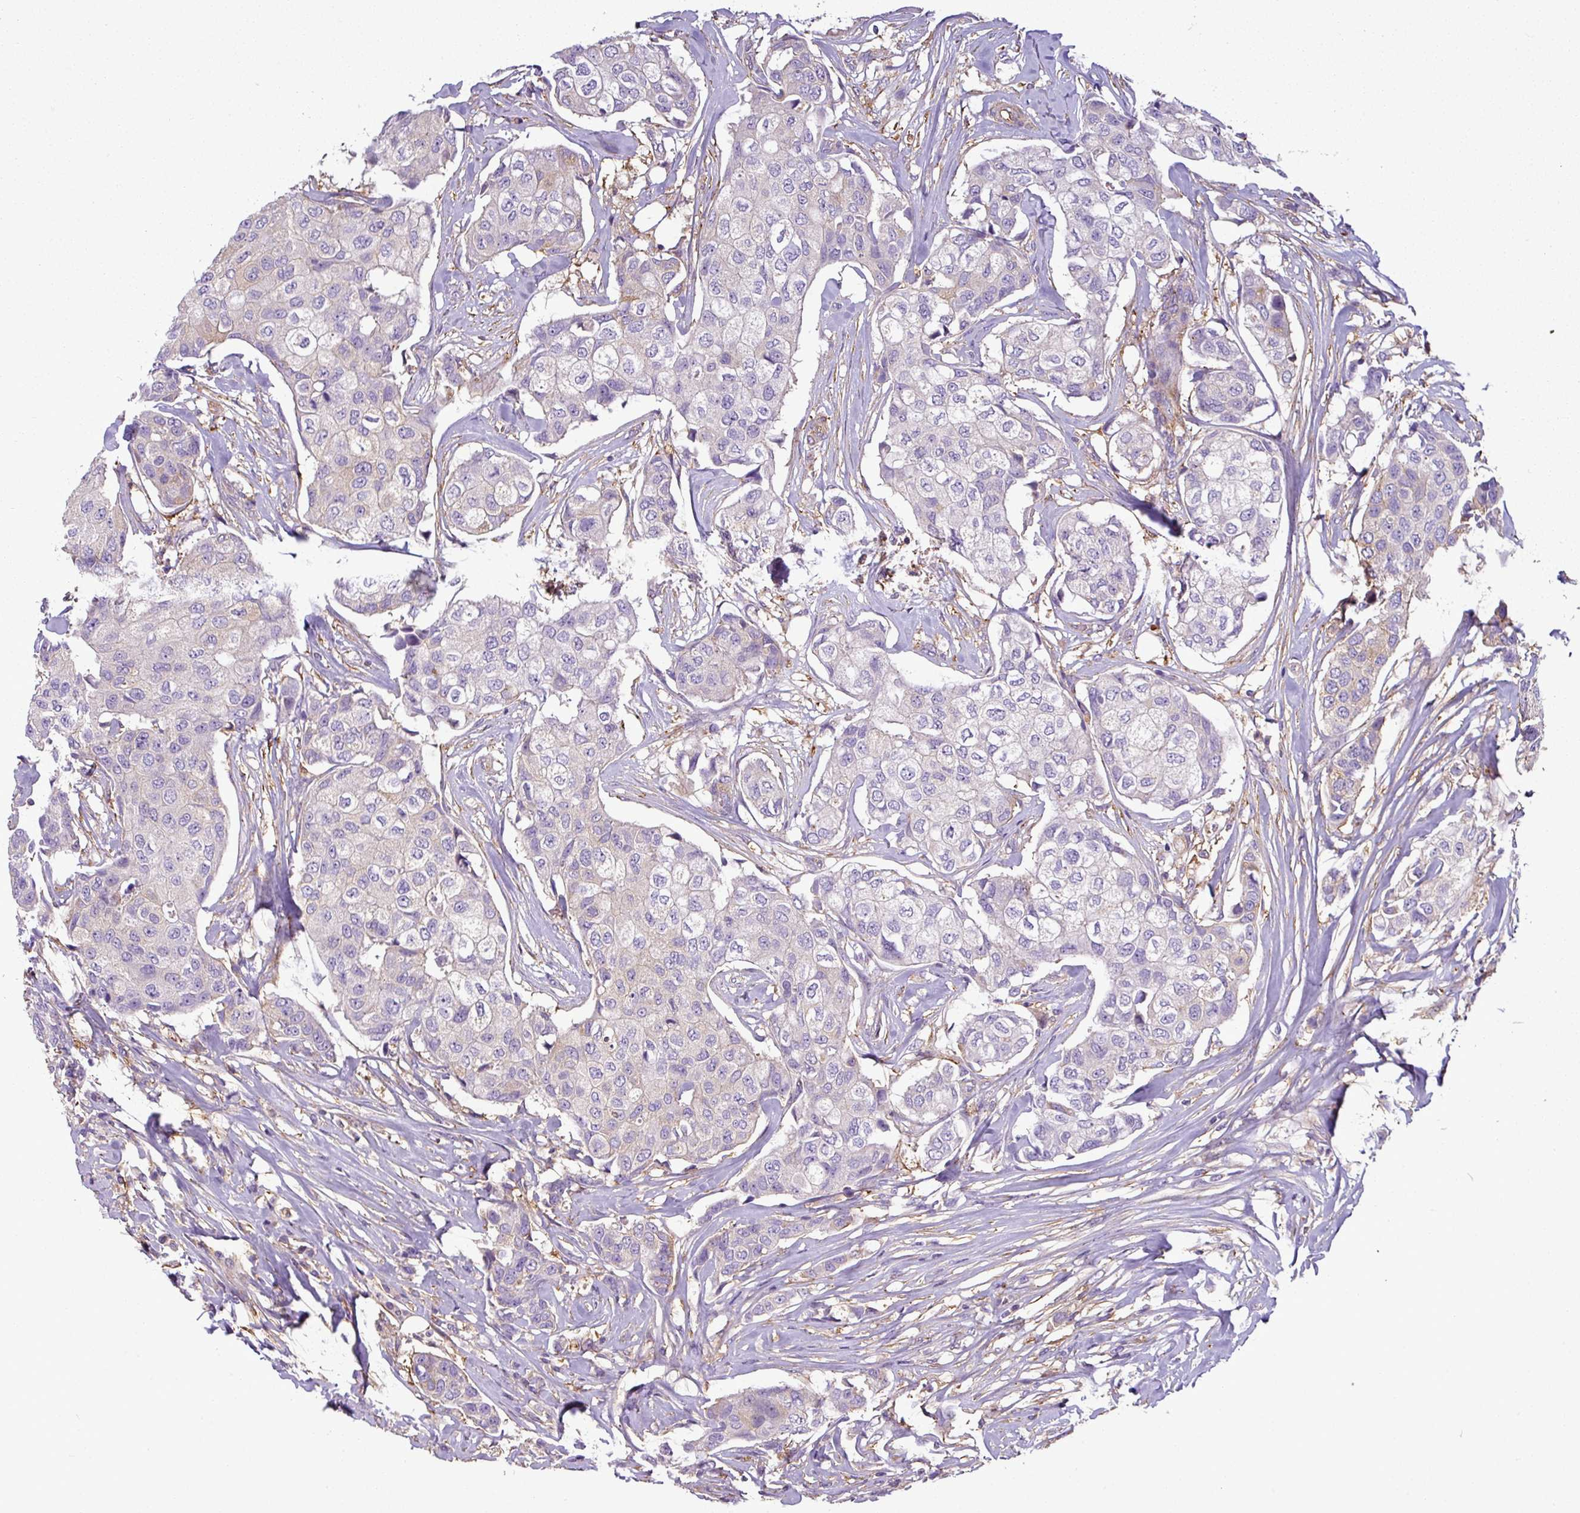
{"staining": {"intensity": "negative", "quantity": "none", "location": "none"}, "tissue": "breast cancer", "cell_type": "Tumor cells", "image_type": "cancer", "snomed": [{"axis": "morphology", "description": "Duct carcinoma"}, {"axis": "topography", "description": "Breast"}], "caption": "Immunohistochemistry of breast invasive ductal carcinoma shows no positivity in tumor cells. The staining was performed using DAB to visualize the protein expression in brown, while the nuclei were stained in blue with hematoxylin (Magnification: 20x).", "gene": "XNDC1N", "patient": {"sex": "female", "age": 80}}